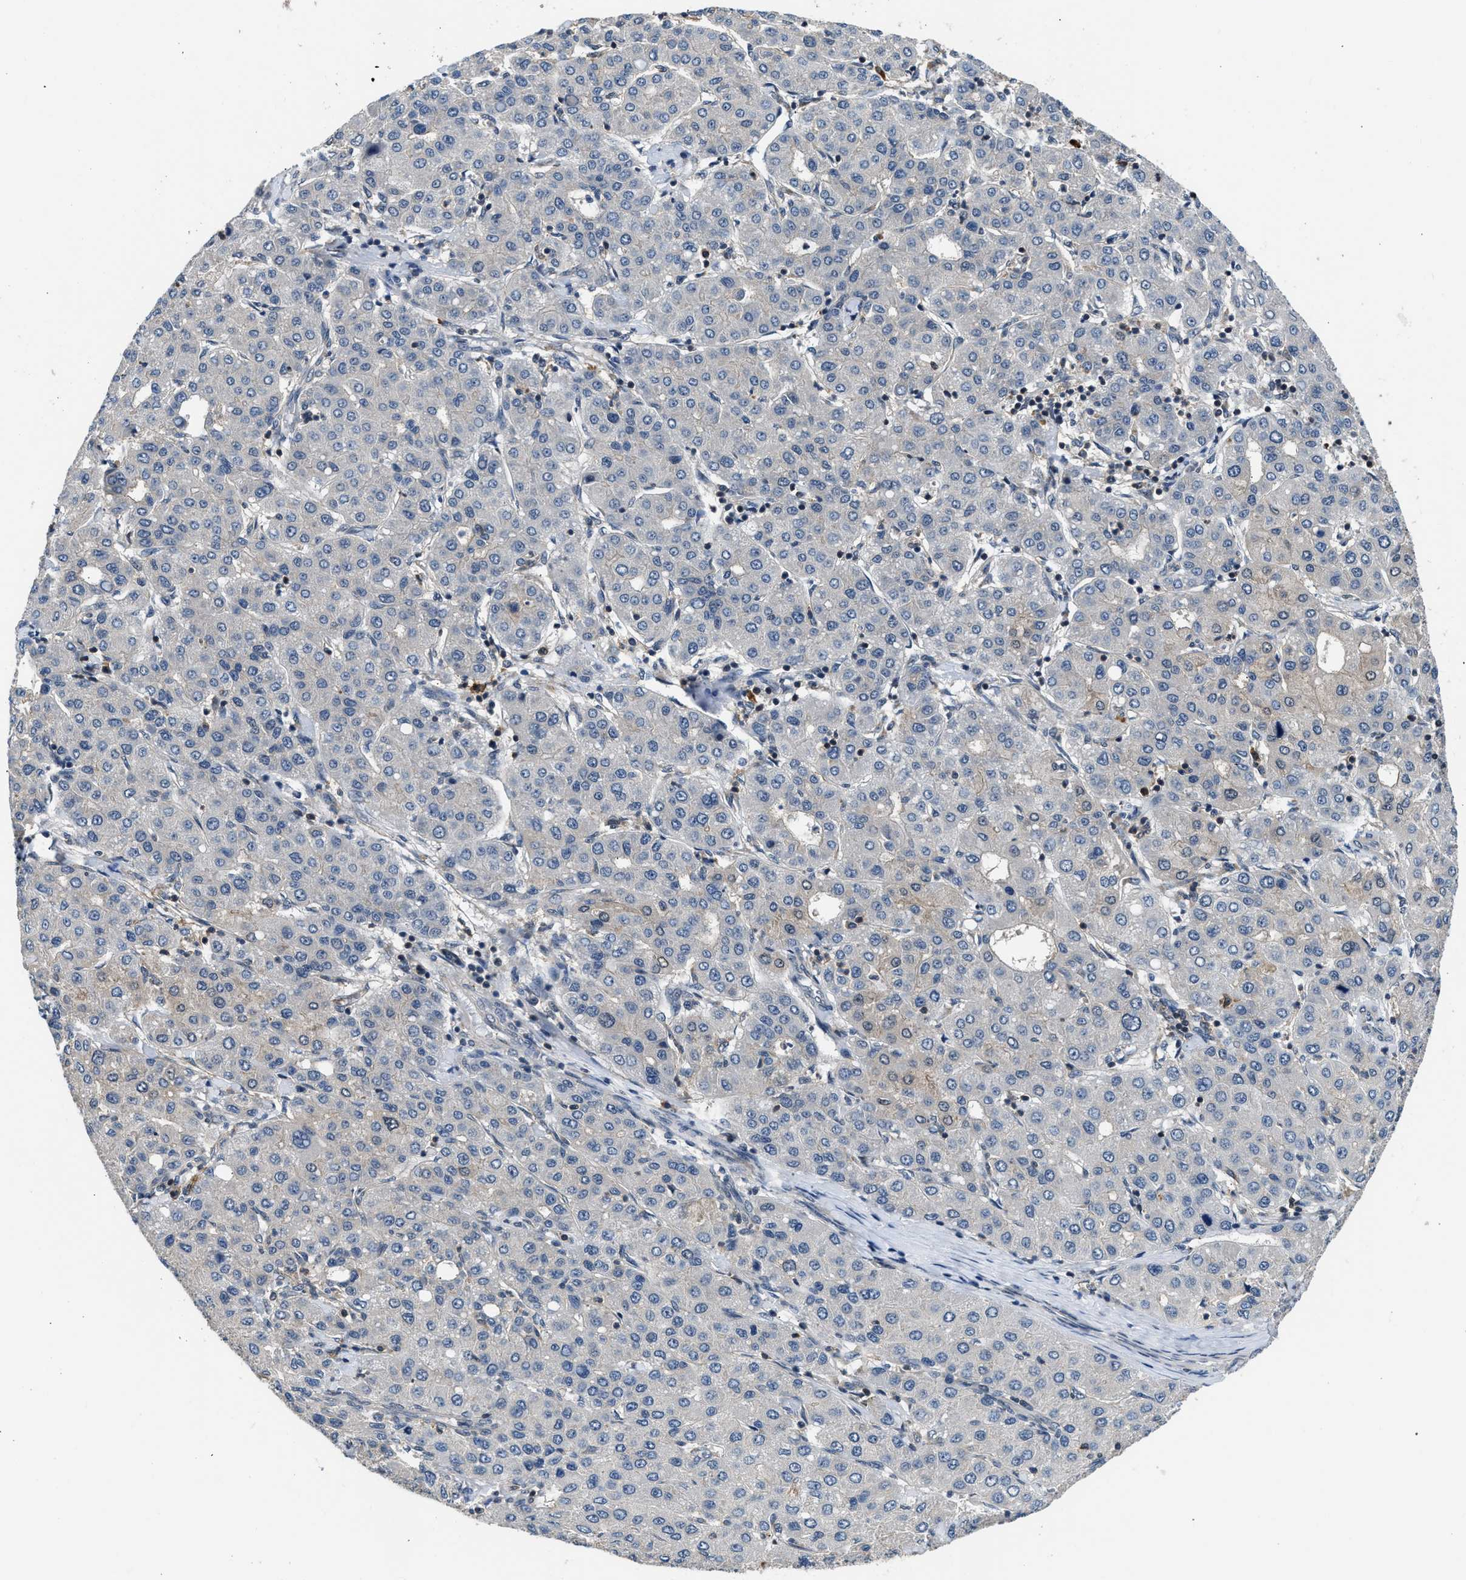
{"staining": {"intensity": "negative", "quantity": "none", "location": "none"}, "tissue": "liver cancer", "cell_type": "Tumor cells", "image_type": "cancer", "snomed": [{"axis": "morphology", "description": "Carcinoma, Hepatocellular, NOS"}, {"axis": "topography", "description": "Liver"}], "caption": "An image of human liver cancer (hepatocellular carcinoma) is negative for staining in tumor cells.", "gene": "MTMR1", "patient": {"sex": "male", "age": 65}}